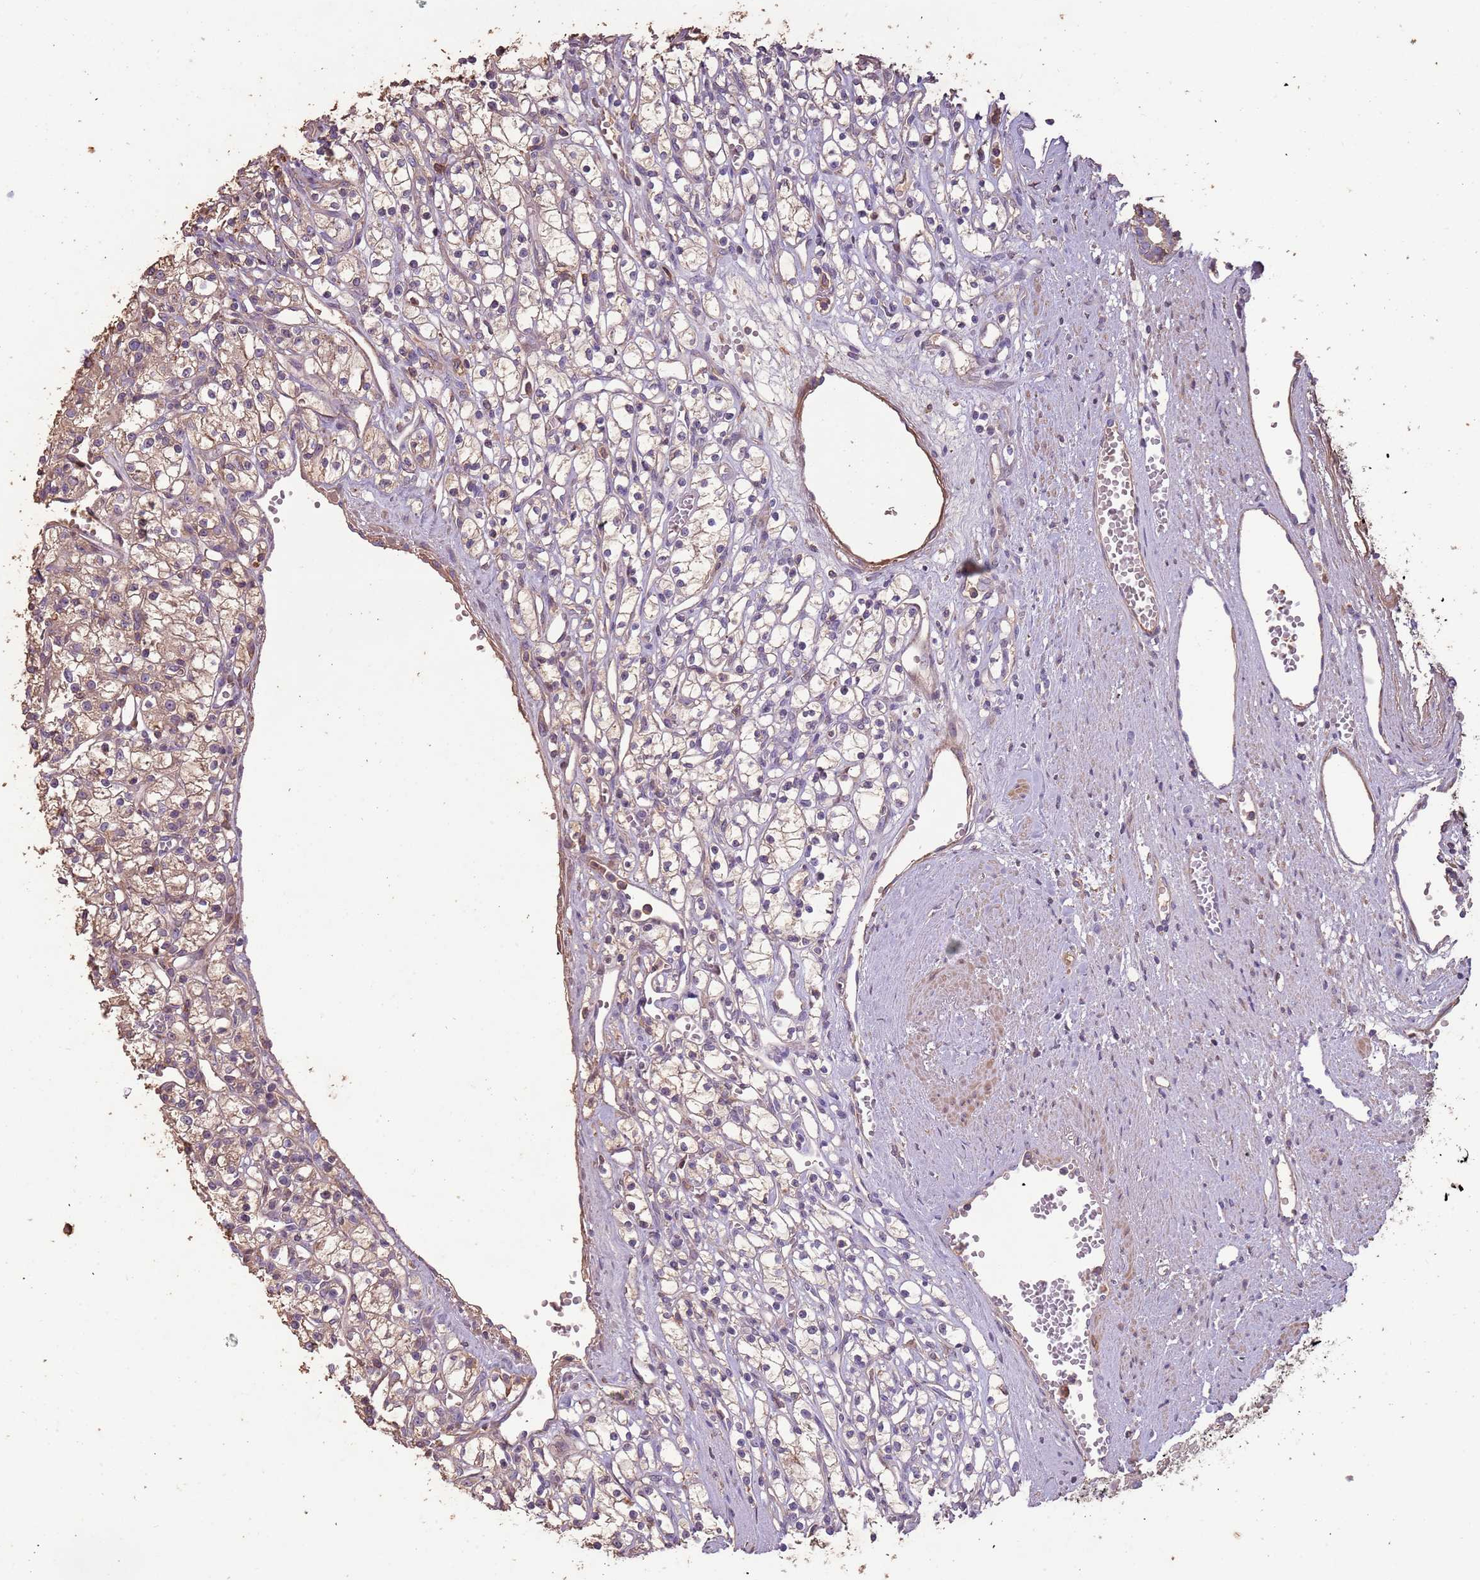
{"staining": {"intensity": "weak", "quantity": "25%-75%", "location": "cytoplasmic/membranous"}, "tissue": "renal cancer", "cell_type": "Tumor cells", "image_type": "cancer", "snomed": [{"axis": "morphology", "description": "Adenocarcinoma, NOS"}, {"axis": "topography", "description": "Kidney"}], "caption": "IHC of human renal cancer (adenocarcinoma) shows low levels of weak cytoplasmic/membranous staining in approximately 25%-75% of tumor cells.", "gene": "FECH", "patient": {"sex": "female", "age": 59}}